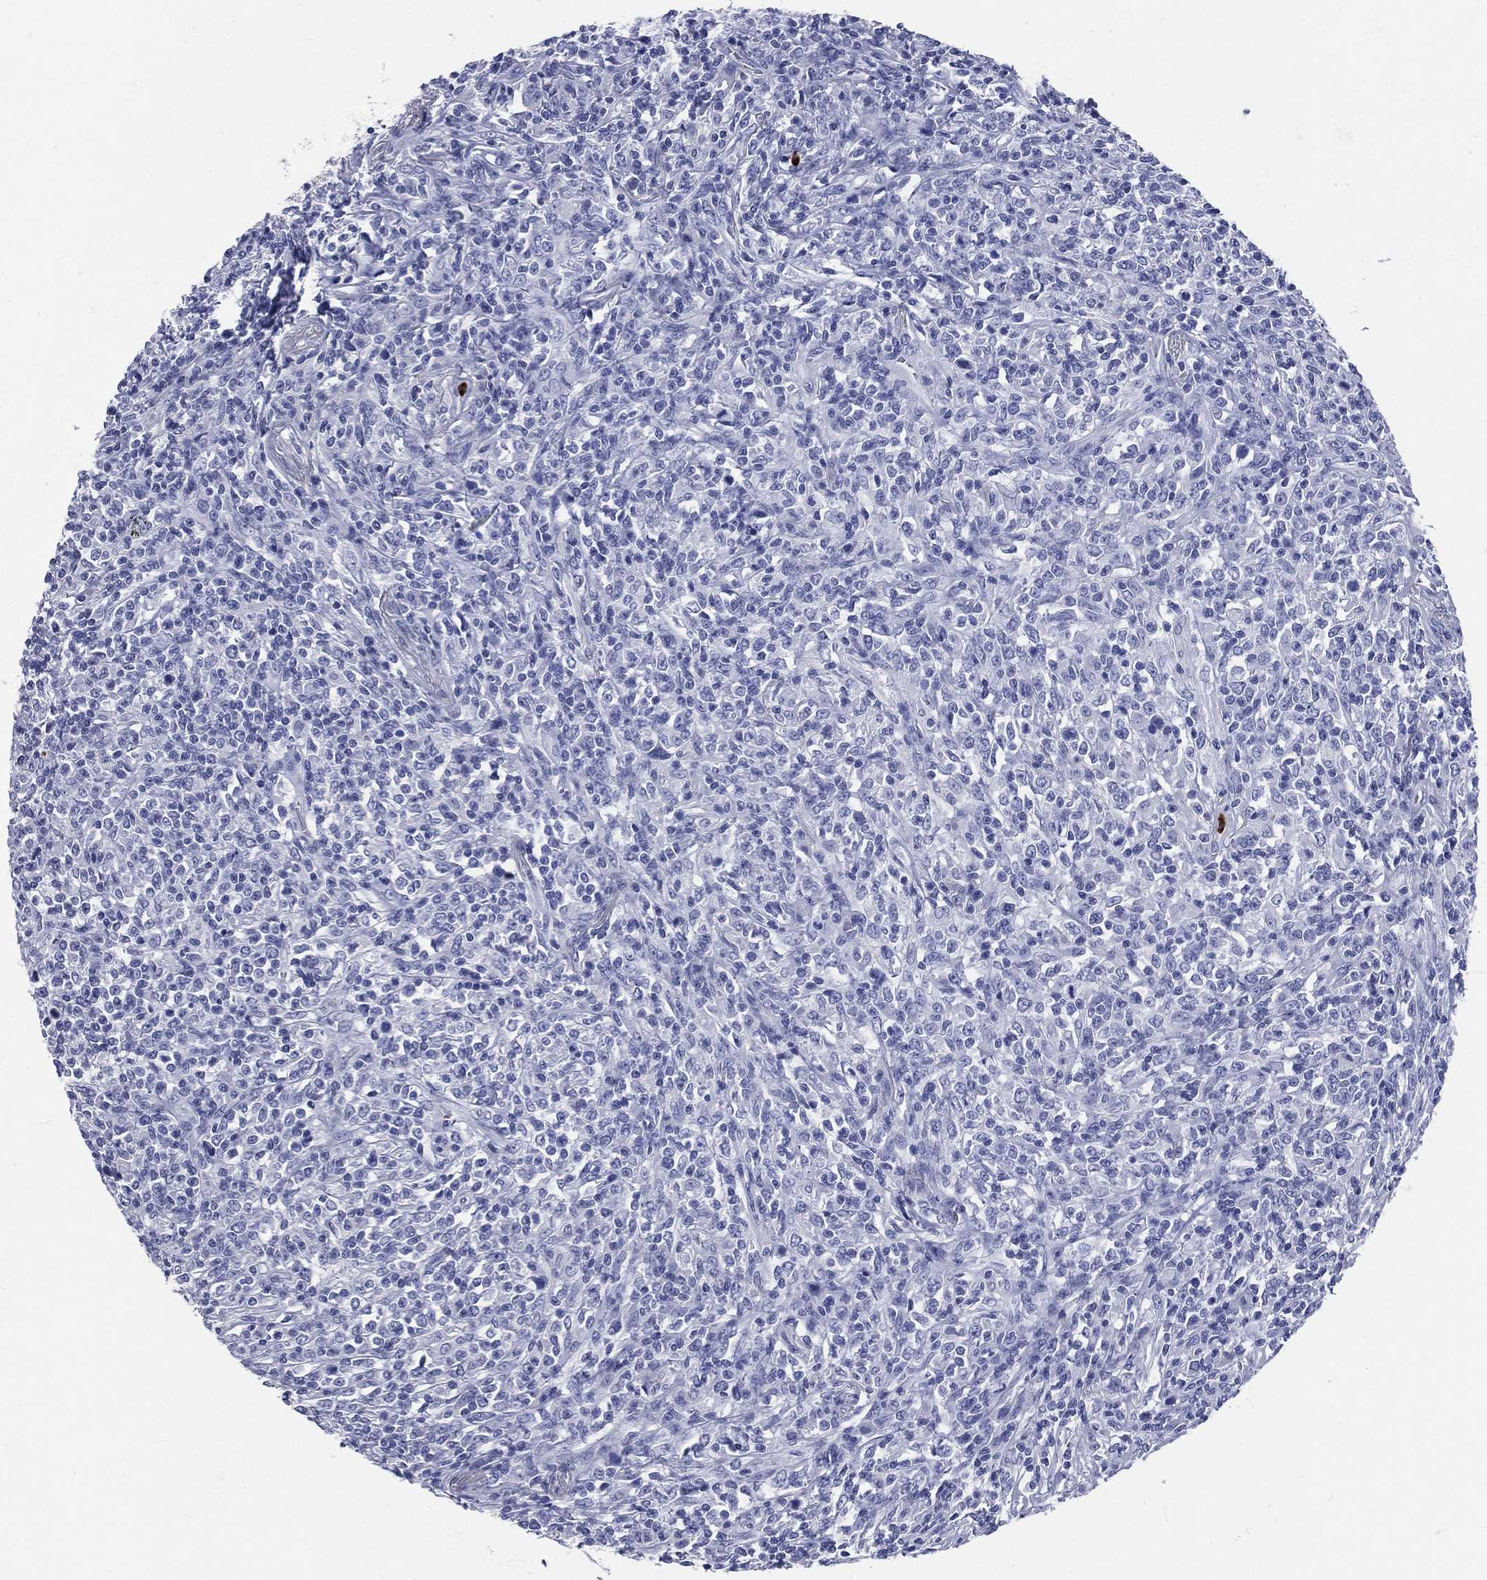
{"staining": {"intensity": "negative", "quantity": "none", "location": "none"}, "tissue": "lymphoma", "cell_type": "Tumor cells", "image_type": "cancer", "snomed": [{"axis": "morphology", "description": "Malignant lymphoma, non-Hodgkin's type, High grade"}, {"axis": "topography", "description": "Lung"}], "caption": "DAB immunohistochemical staining of high-grade malignant lymphoma, non-Hodgkin's type displays no significant expression in tumor cells.", "gene": "PGLYRP1", "patient": {"sex": "male", "age": 79}}